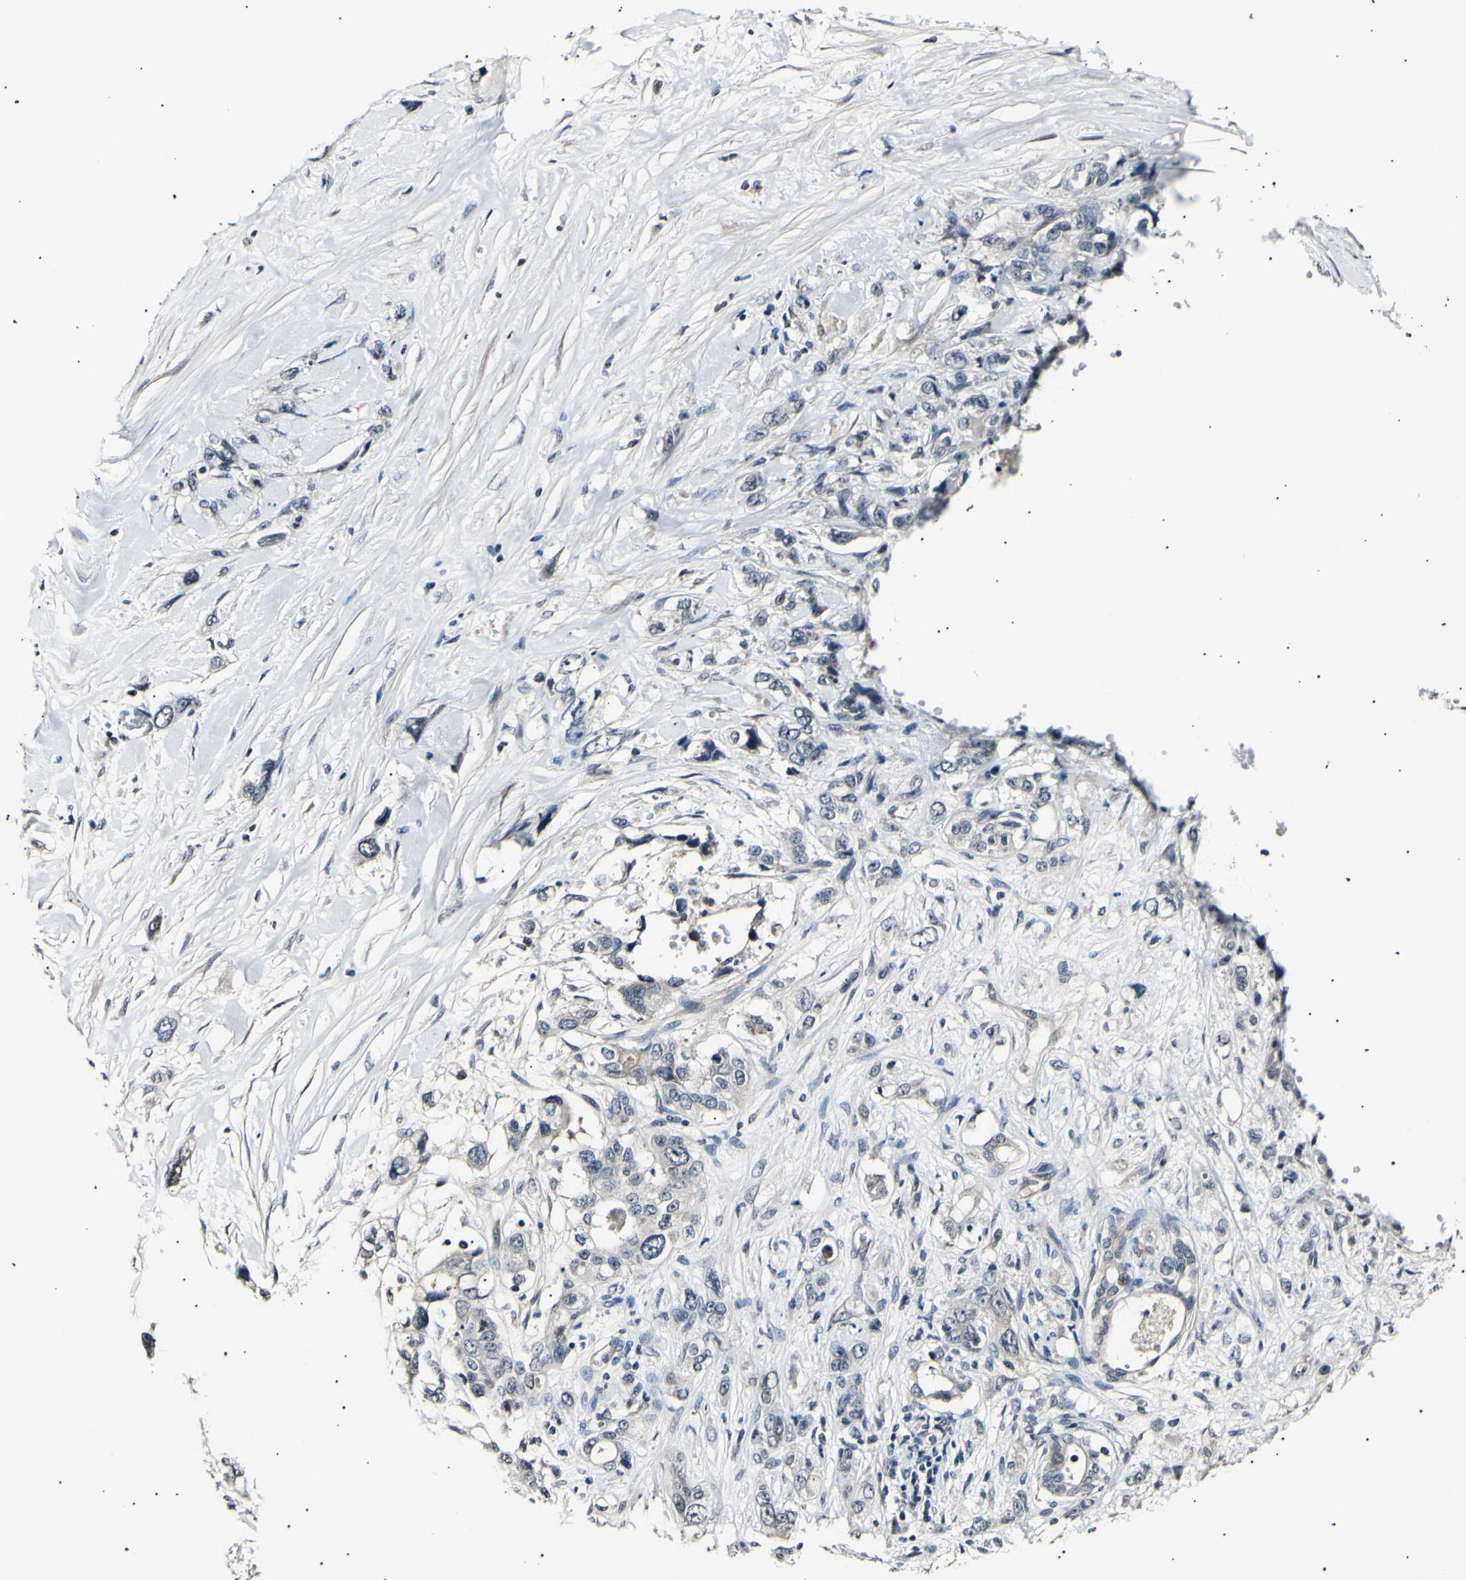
{"staining": {"intensity": "negative", "quantity": "none", "location": "none"}, "tissue": "pancreatic cancer", "cell_type": "Tumor cells", "image_type": "cancer", "snomed": [{"axis": "morphology", "description": "Adenocarcinoma, NOS"}, {"axis": "topography", "description": "Pancreas"}], "caption": "The image shows no staining of tumor cells in pancreatic adenocarcinoma.", "gene": "AK1", "patient": {"sex": "male", "age": 46}}